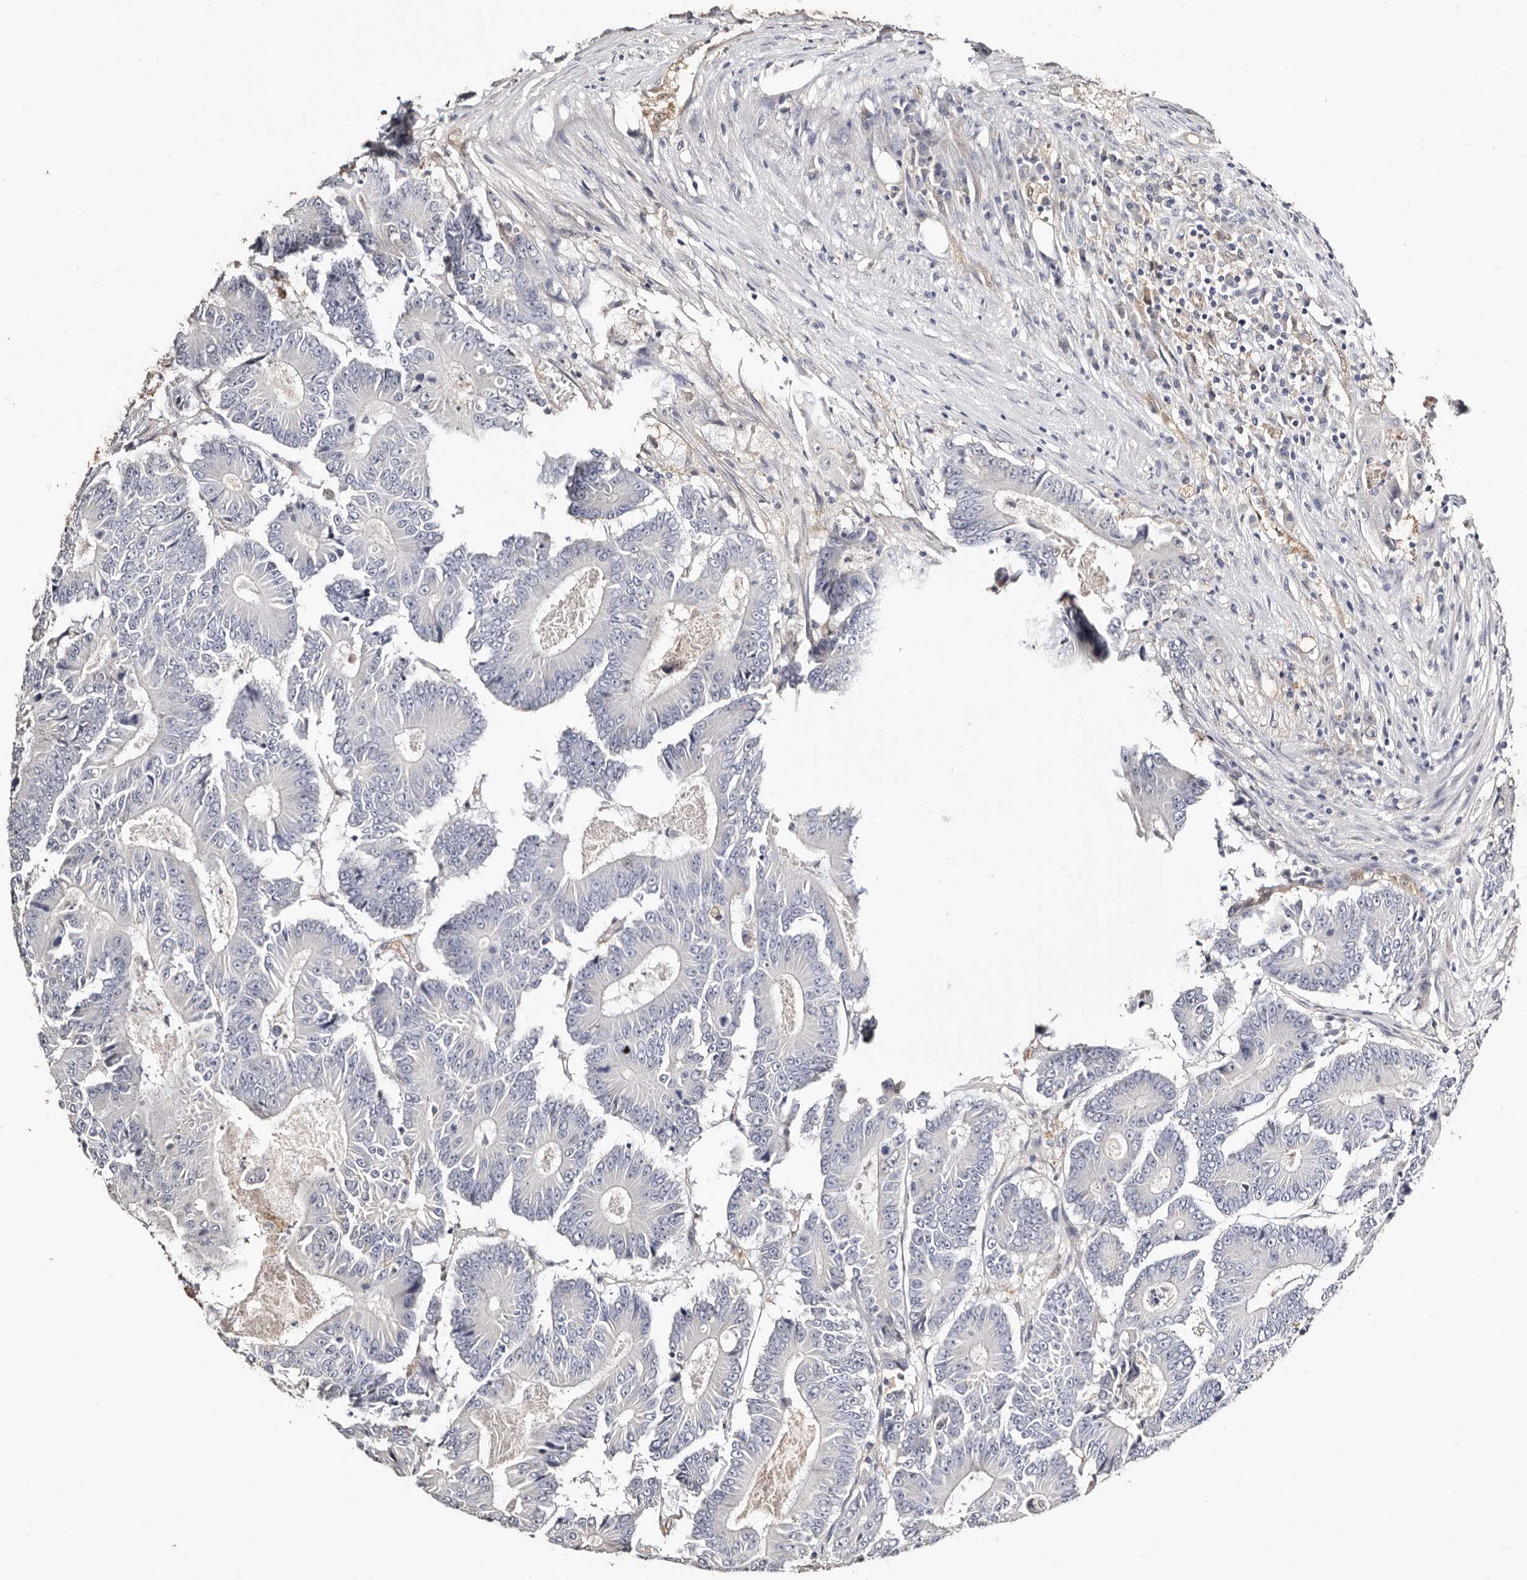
{"staining": {"intensity": "negative", "quantity": "none", "location": "none"}, "tissue": "colorectal cancer", "cell_type": "Tumor cells", "image_type": "cancer", "snomed": [{"axis": "morphology", "description": "Adenocarcinoma, NOS"}, {"axis": "topography", "description": "Colon"}], "caption": "There is no significant positivity in tumor cells of colorectal adenocarcinoma.", "gene": "TGM2", "patient": {"sex": "male", "age": 83}}